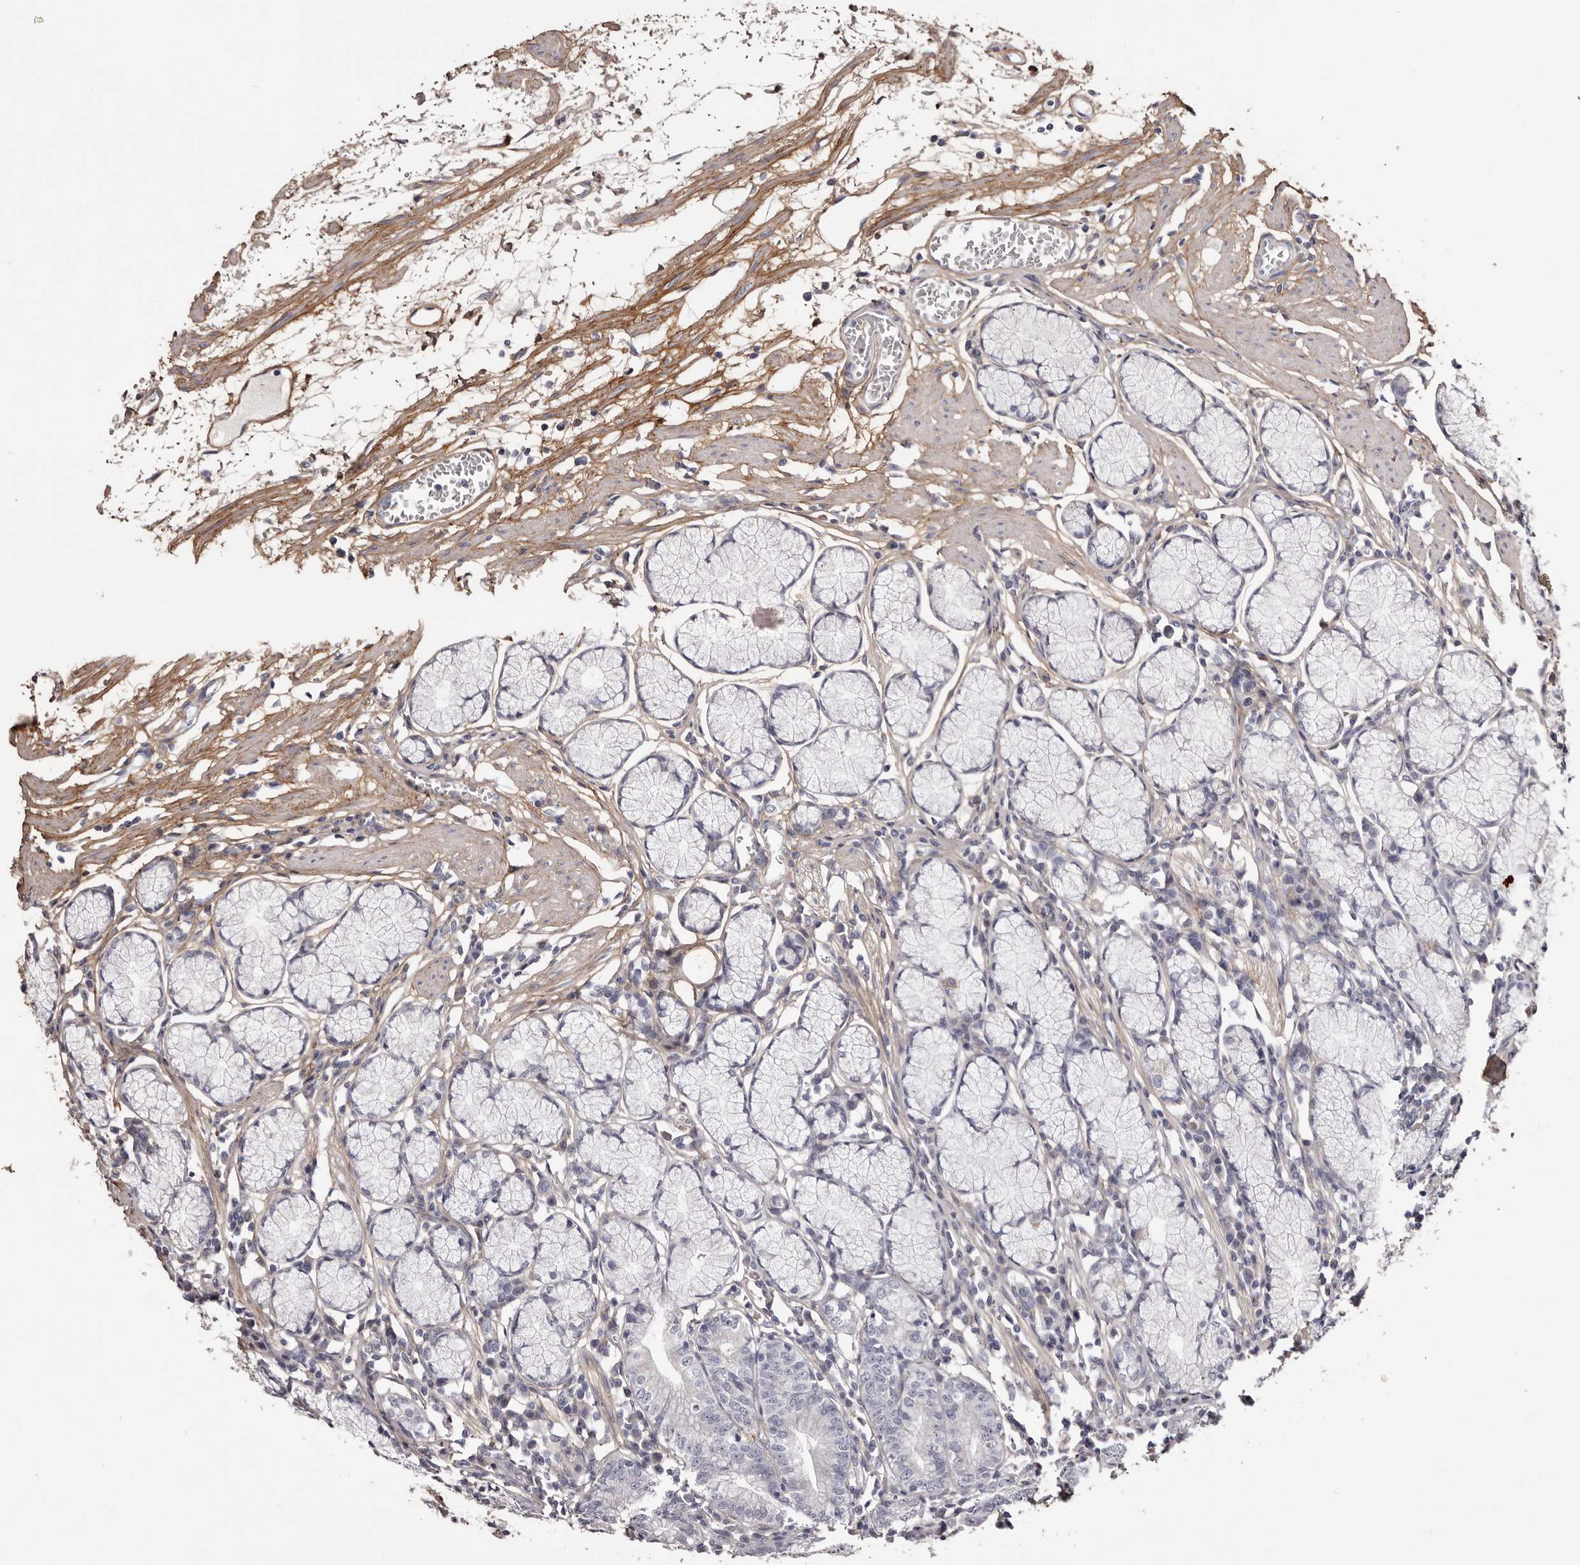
{"staining": {"intensity": "weak", "quantity": "<25%", "location": "cytoplasmic/membranous"}, "tissue": "stomach", "cell_type": "Glandular cells", "image_type": "normal", "snomed": [{"axis": "morphology", "description": "Normal tissue, NOS"}, {"axis": "topography", "description": "Stomach"}], "caption": "Unremarkable stomach was stained to show a protein in brown. There is no significant staining in glandular cells. Nuclei are stained in blue.", "gene": "COL6A1", "patient": {"sex": "male", "age": 55}}